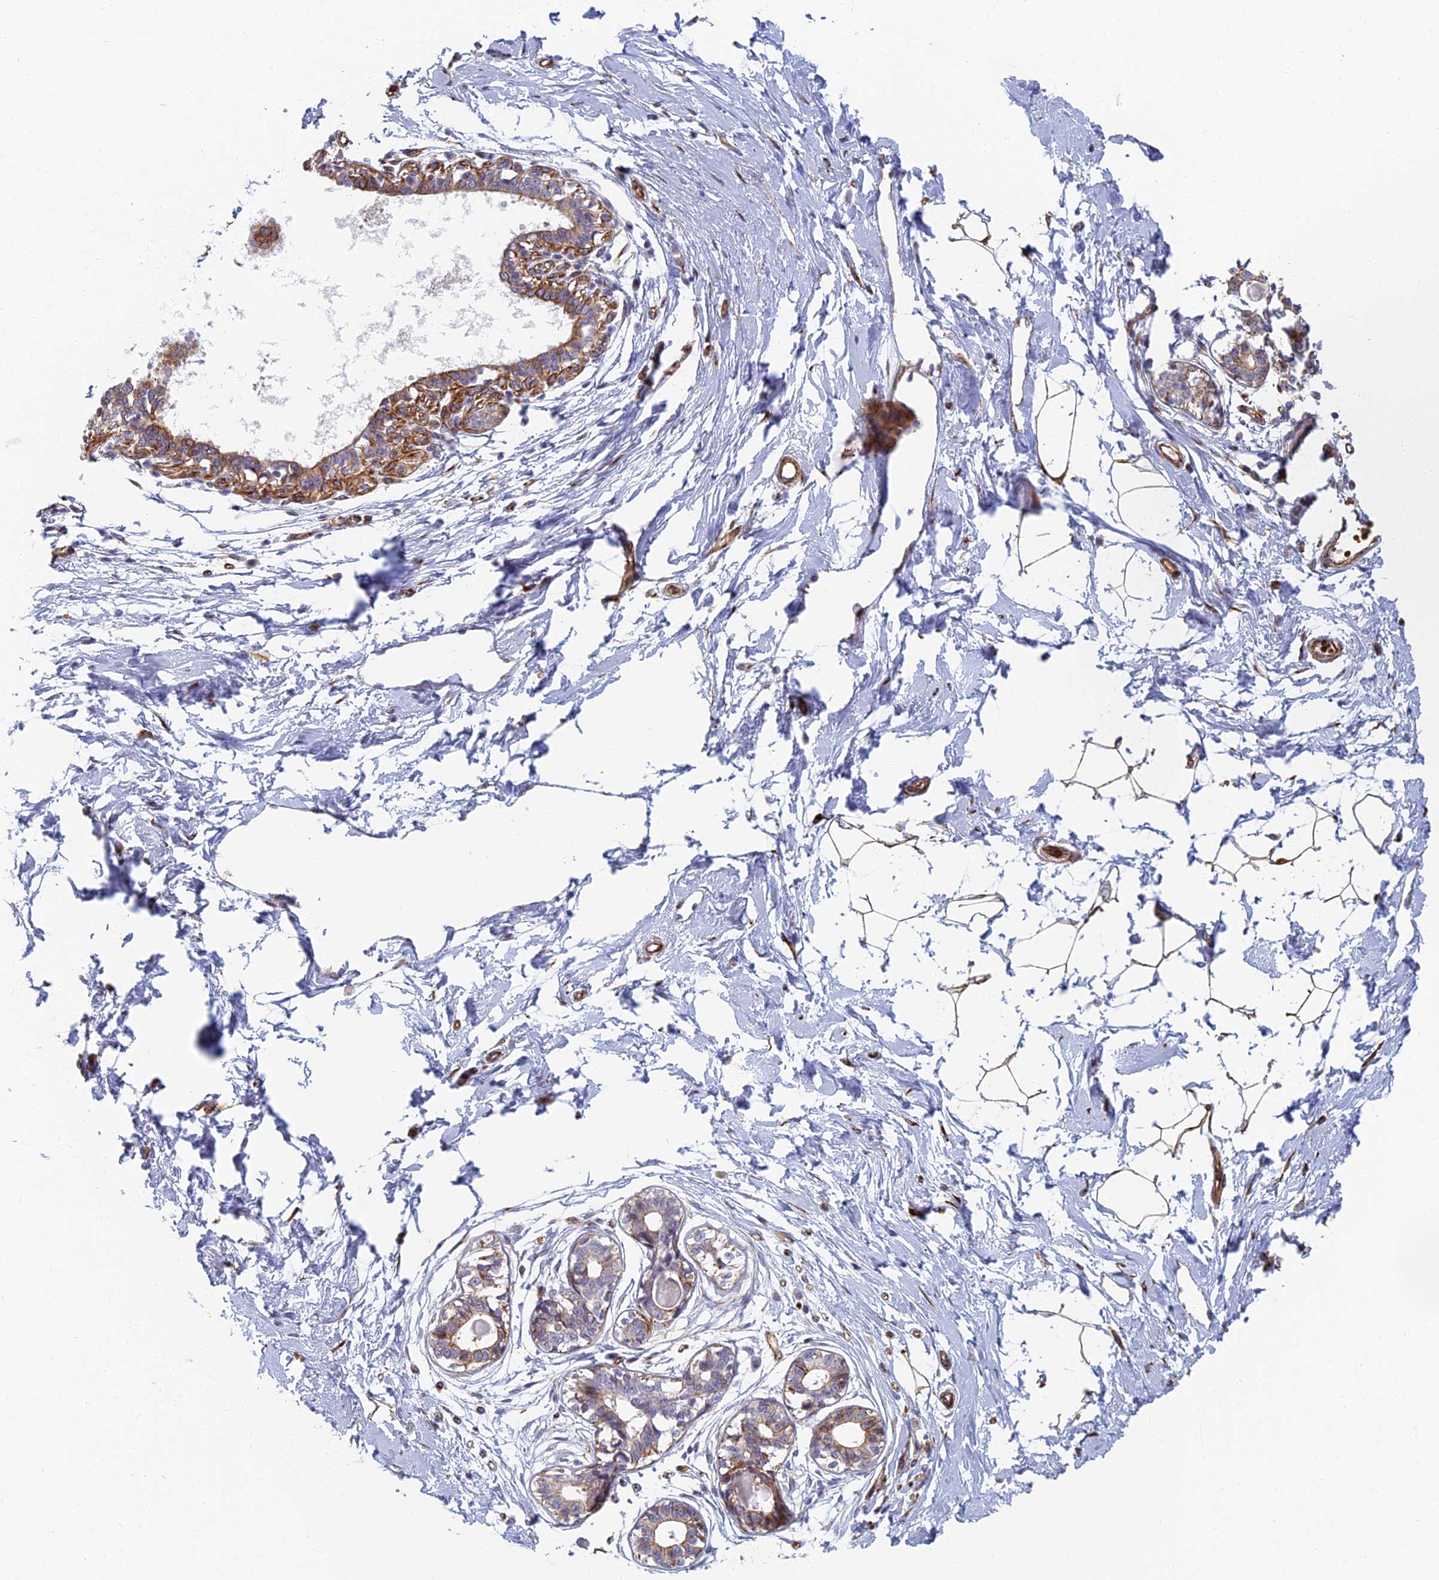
{"staining": {"intensity": "moderate", "quantity": "25%-75%", "location": "cytoplasmic/membranous"}, "tissue": "breast", "cell_type": "Adipocytes", "image_type": "normal", "snomed": [{"axis": "morphology", "description": "Normal tissue, NOS"}, {"axis": "topography", "description": "Breast"}], "caption": "A high-resolution image shows IHC staining of normal breast, which shows moderate cytoplasmic/membranous expression in approximately 25%-75% of adipocytes.", "gene": "ABCB10", "patient": {"sex": "female", "age": 45}}